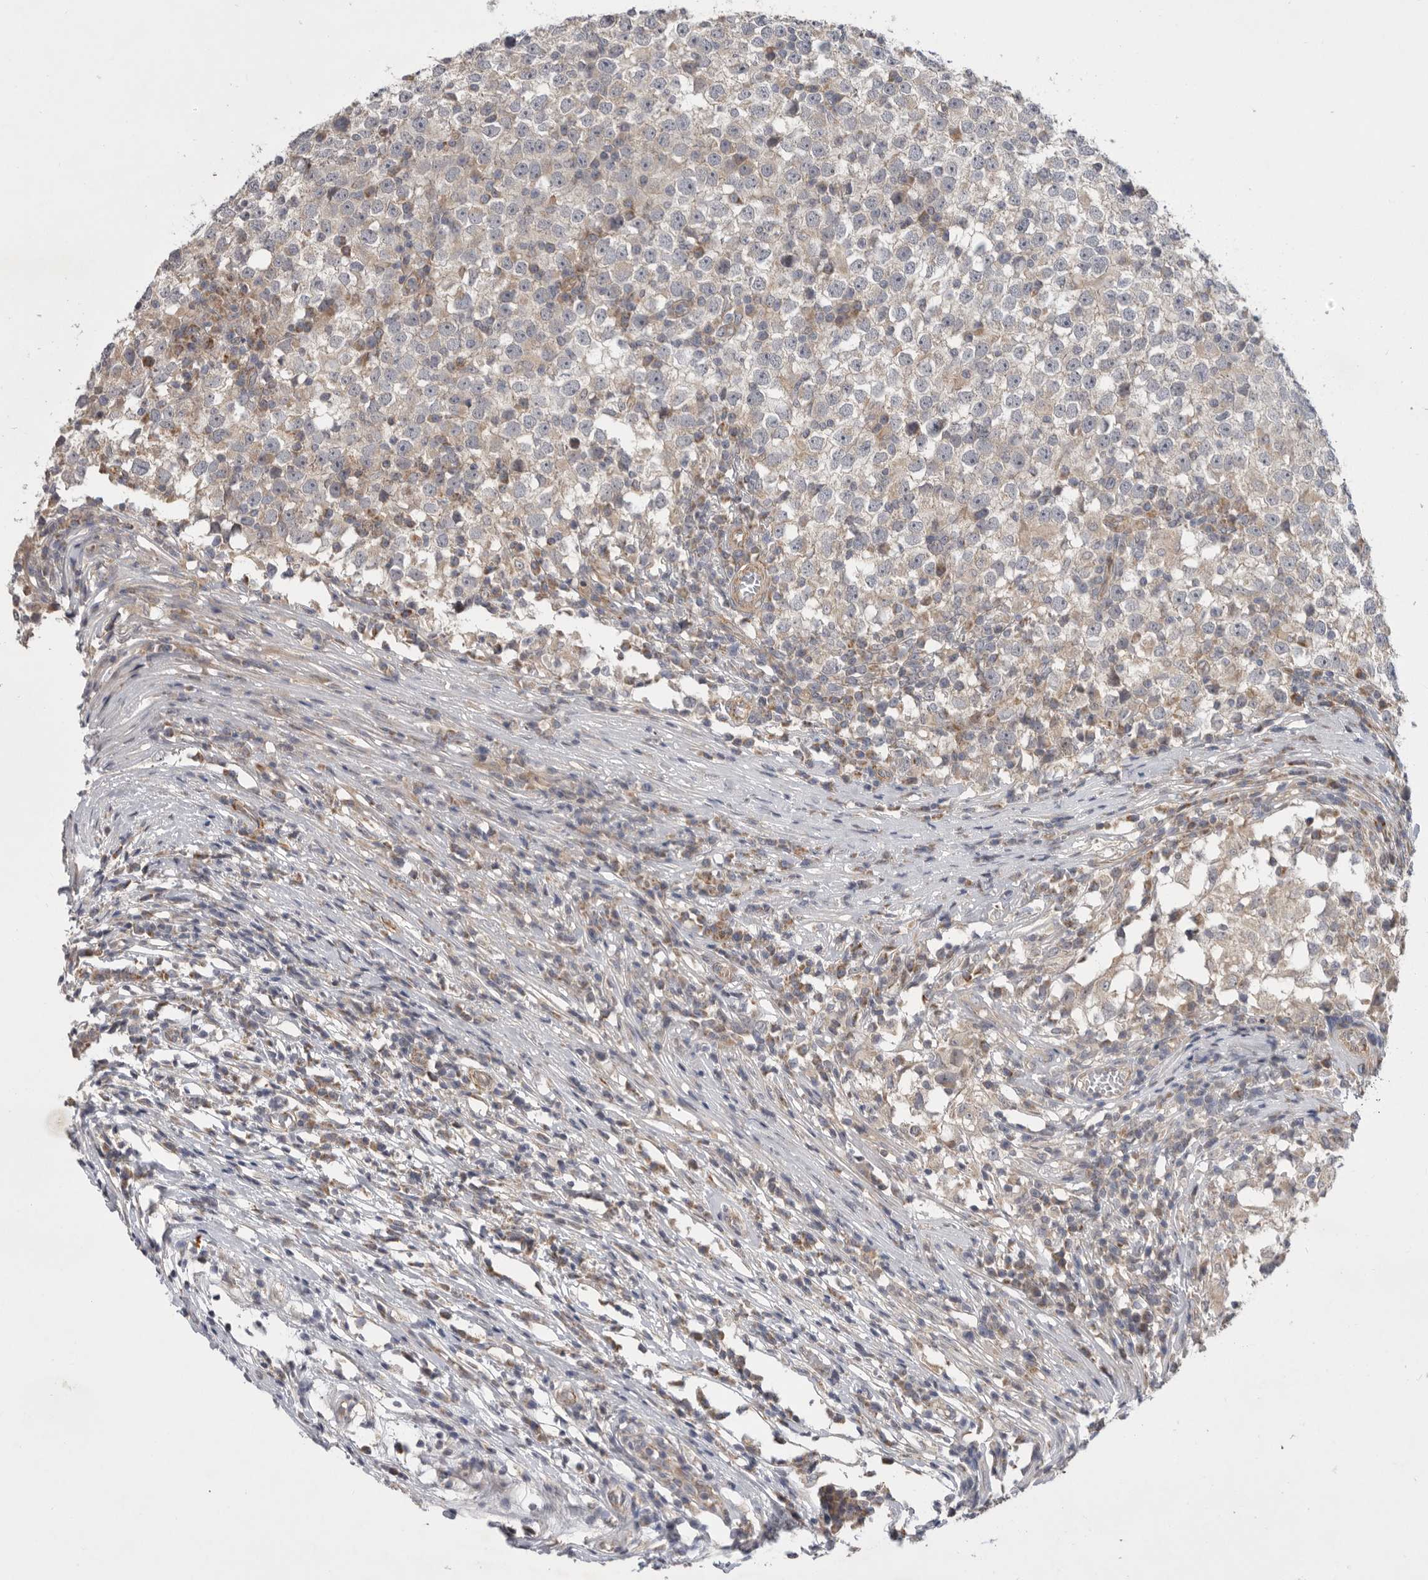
{"staining": {"intensity": "negative", "quantity": "none", "location": "none"}, "tissue": "testis cancer", "cell_type": "Tumor cells", "image_type": "cancer", "snomed": [{"axis": "morphology", "description": "Seminoma, NOS"}, {"axis": "topography", "description": "Testis"}], "caption": "Tumor cells show no significant protein positivity in testis cancer (seminoma). (DAB IHC, high magnification).", "gene": "MTFR1L", "patient": {"sex": "male", "age": 65}}